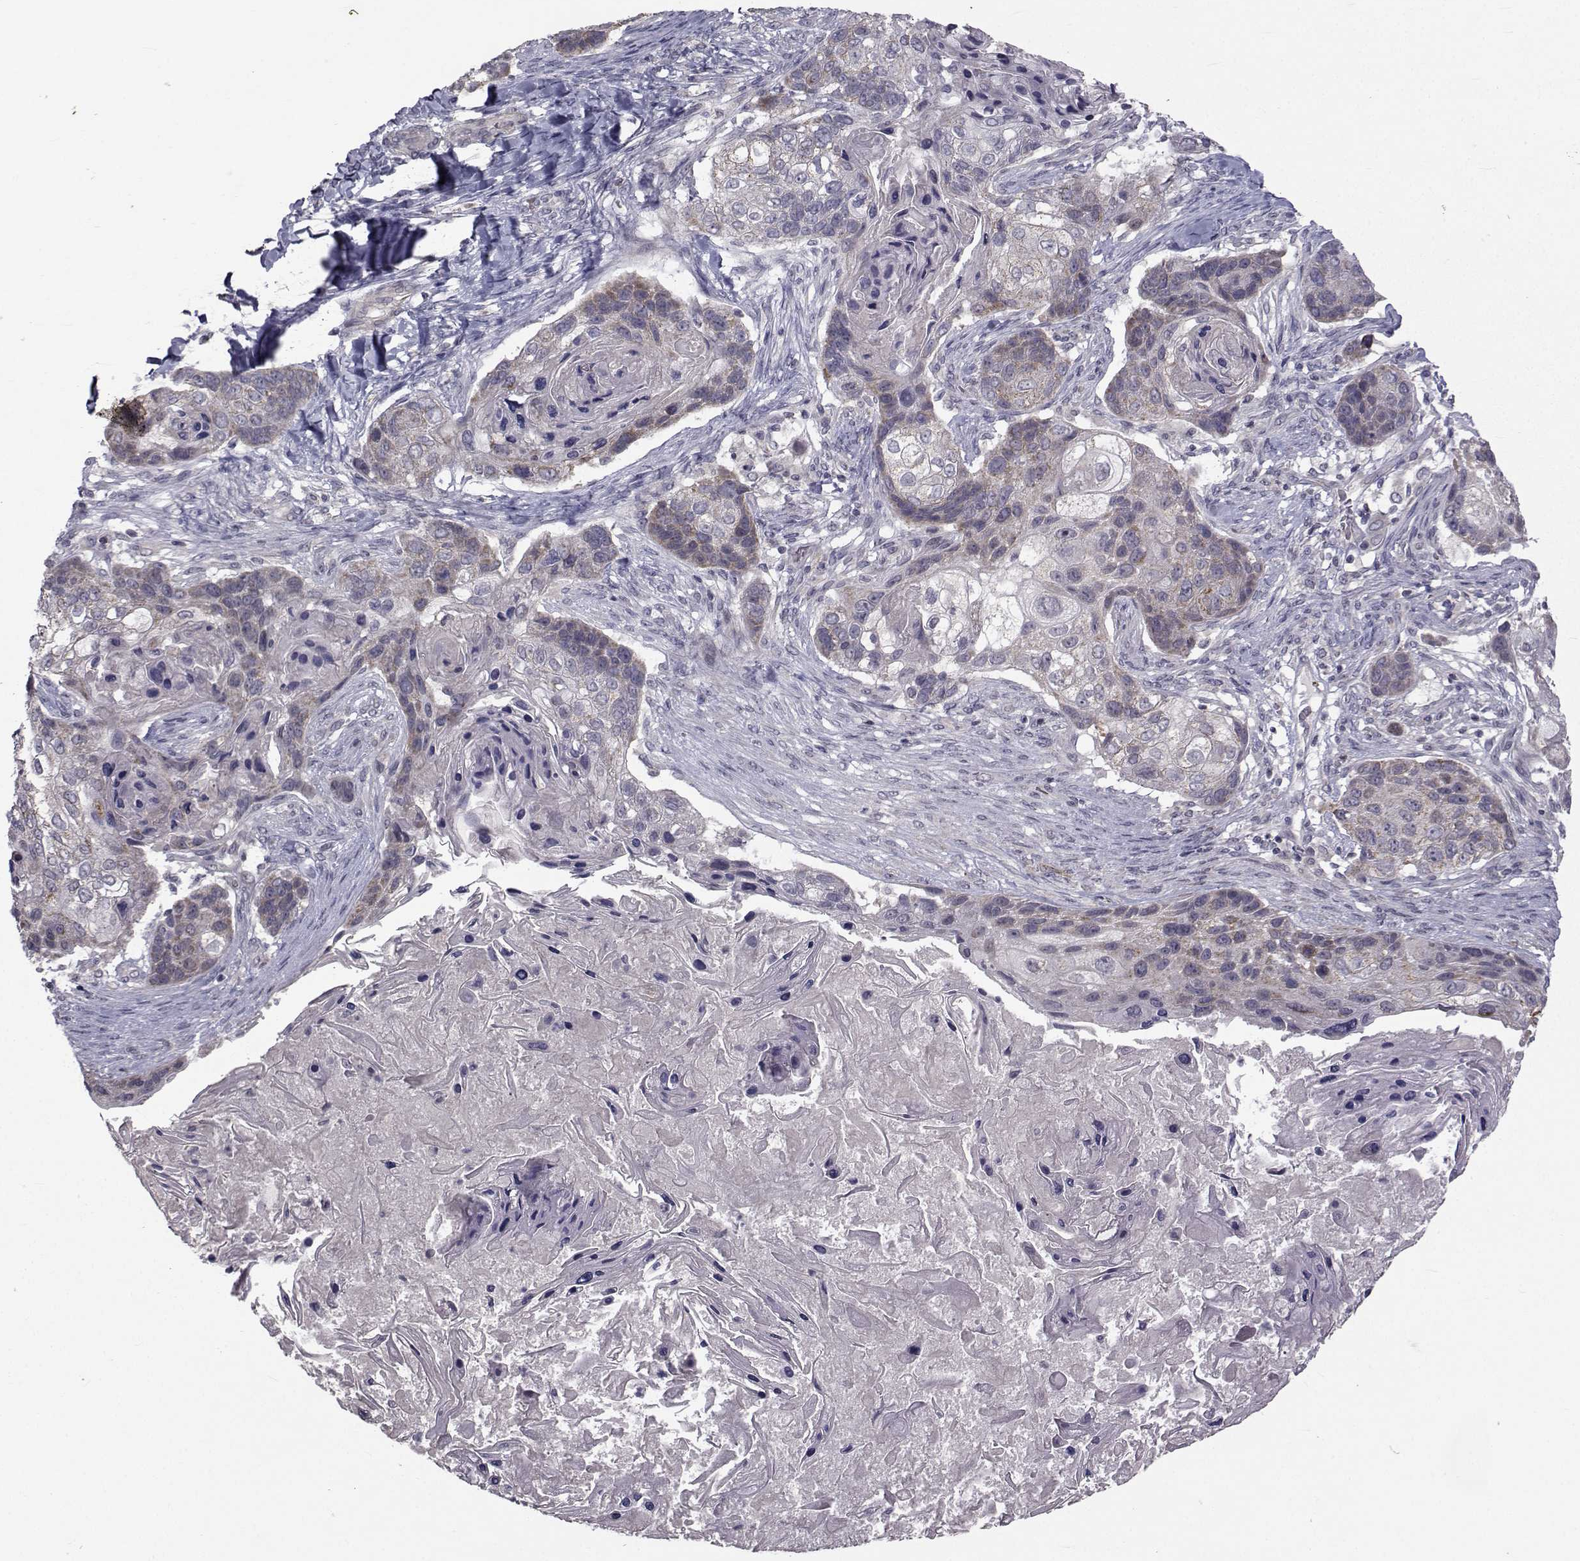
{"staining": {"intensity": "weak", "quantity": "25%-75%", "location": "cytoplasmic/membranous"}, "tissue": "lung cancer", "cell_type": "Tumor cells", "image_type": "cancer", "snomed": [{"axis": "morphology", "description": "Squamous cell carcinoma, NOS"}, {"axis": "topography", "description": "Lung"}], "caption": "Protein staining displays weak cytoplasmic/membranous positivity in approximately 25%-75% of tumor cells in lung cancer (squamous cell carcinoma). The staining was performed using DAB to visualize the protein expression in brown, while the nuclei were stained in blue with hematoxylin (Magnification: 20x).", "gene": "FDXR", "patient": {"sex": "male", "age": 69}}